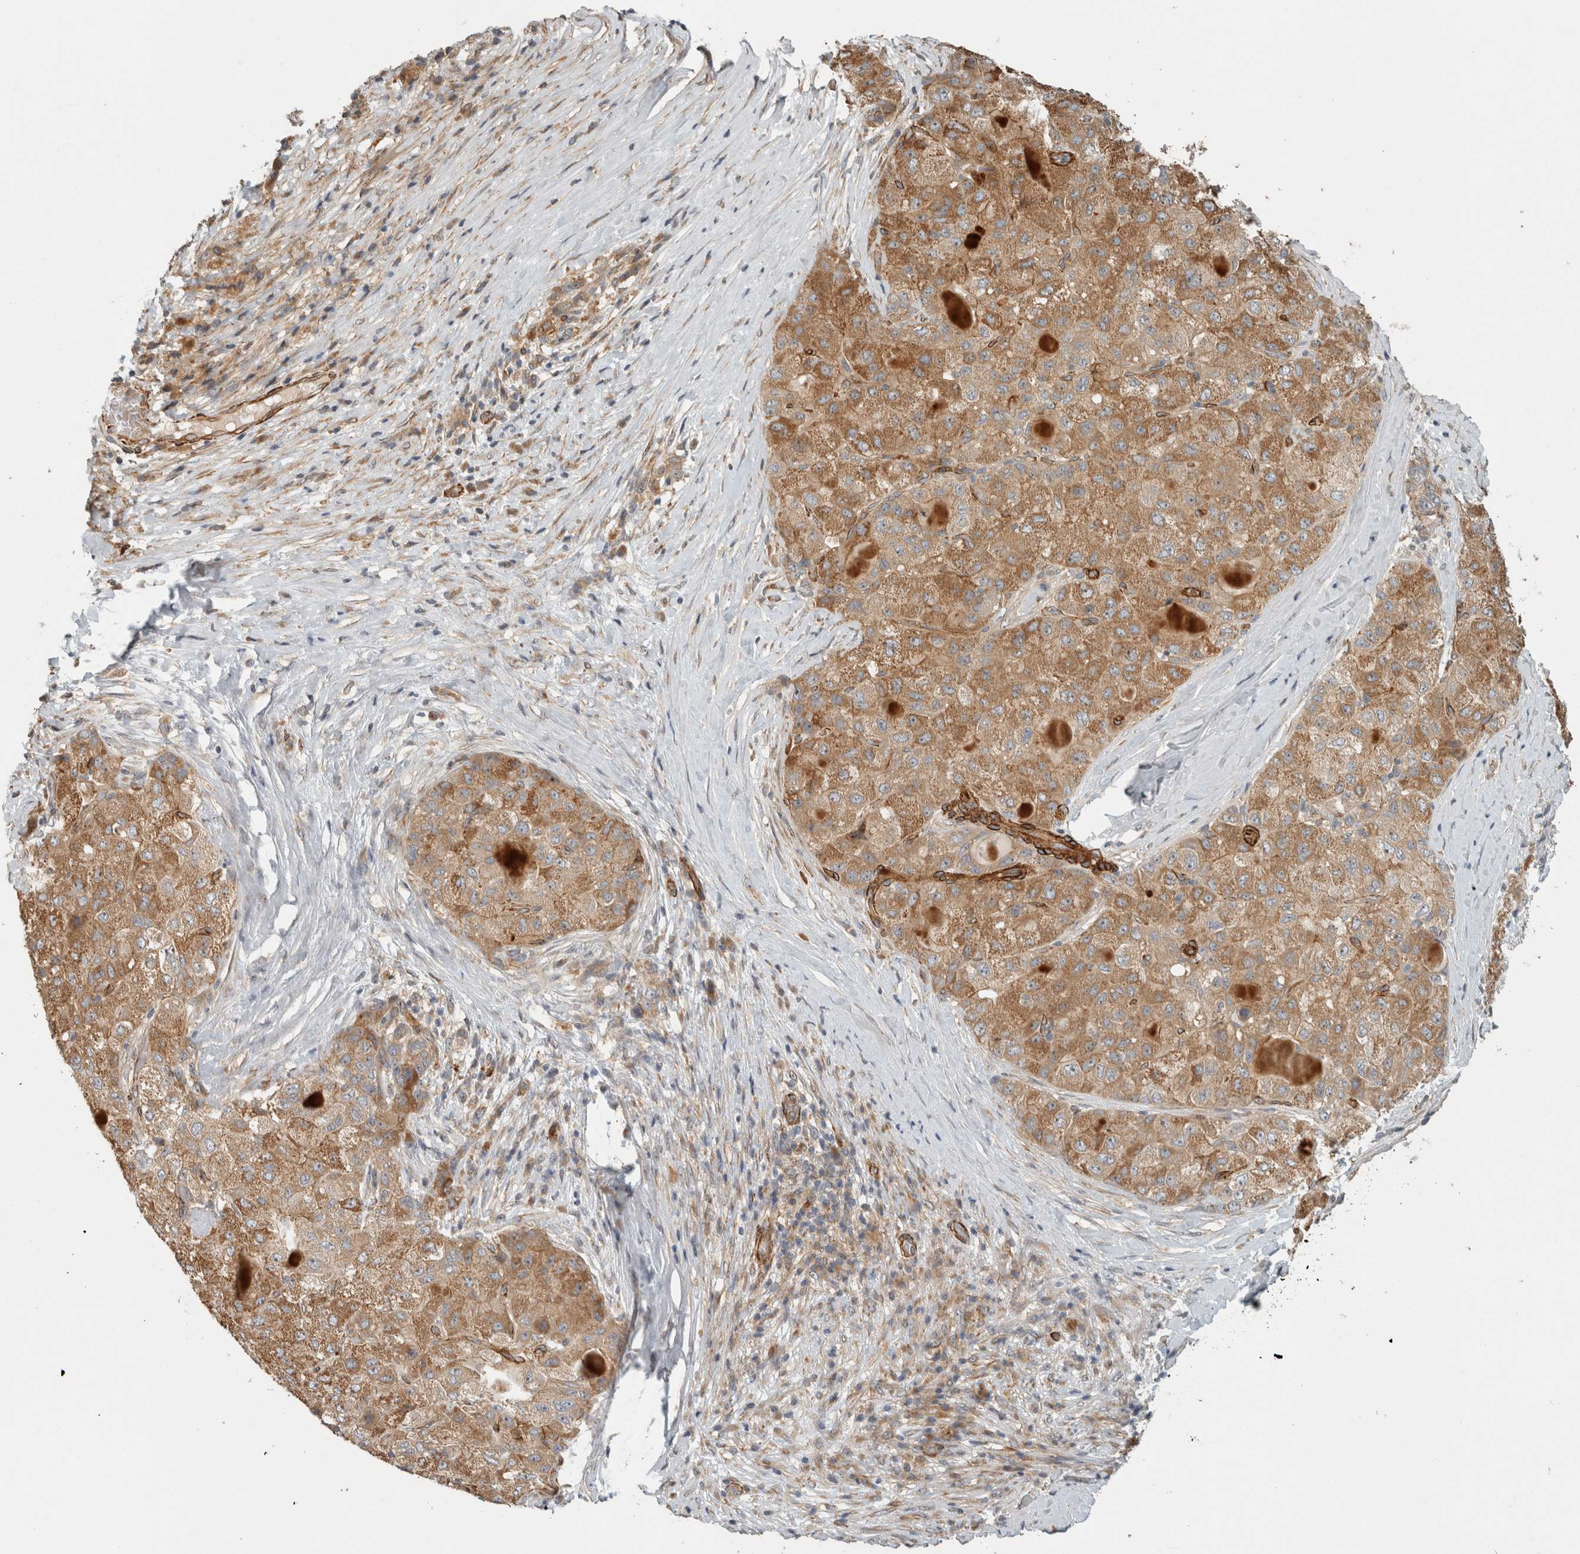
{"staining": {"intensity": "moderate", "quantity": ">75%", "location": "cytoplasmic/membranous"}, "tissue": "liver cancer", "cell_type": "Tumor cells", "image_type": "cancer", "snomed": [{"axis": "morphology", "description": "Carcinoma, Hepatocellular, NOS"}, {"axis": "topography", "description": "Liver"}], "caption": "This micrograph shows immunohistochemistry (IHC) staining of human liver hepatocellular carcinoma, with medium moderate cytoplasmic/membranous expression in approximately >75% of tumor cells.", "gene": "SIPA1L2", "patient": {"sex": "male", "age": 80}}